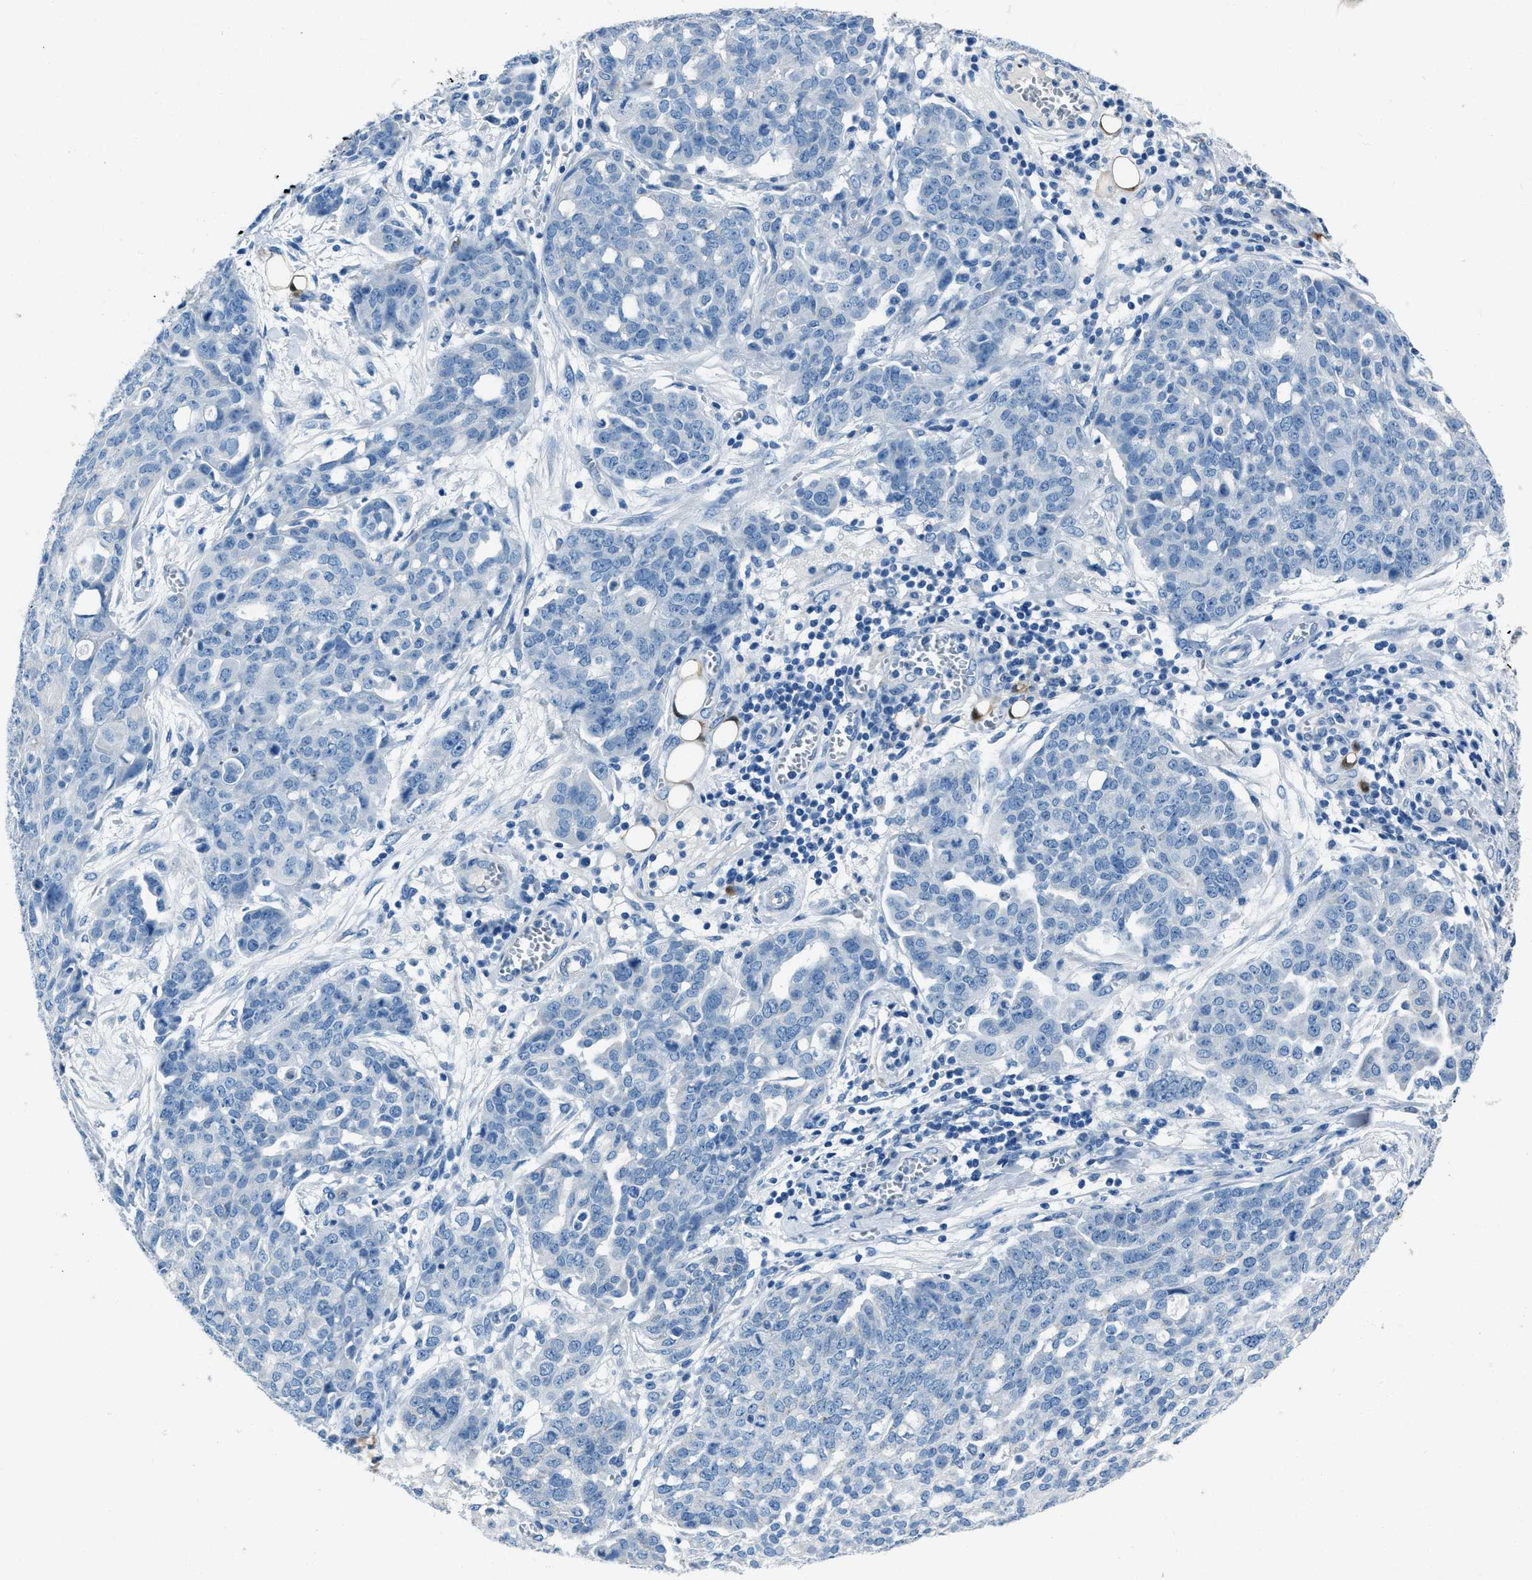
{"staining": {"intensity": "negative", "quantity": "none", "location": "none"}, "tissue": "ovarian cancer", "cell_type": "Tumor cells", "image_type": "cancer", "snomed": [{"axis": "morphology", "description": "Cystadenocarcinoma, serous, NOS"}, {"axis": "topography", "description": "Soft tissue"}, {"axis": "topography", "description": "Ovary"}], "caption": "Ovarian serous cystadenocarcinoma stained for a protein using IHC displays no staining tumor cells.", "gene": "AMACR", "patient": {"sex": "female", "age": 57}}